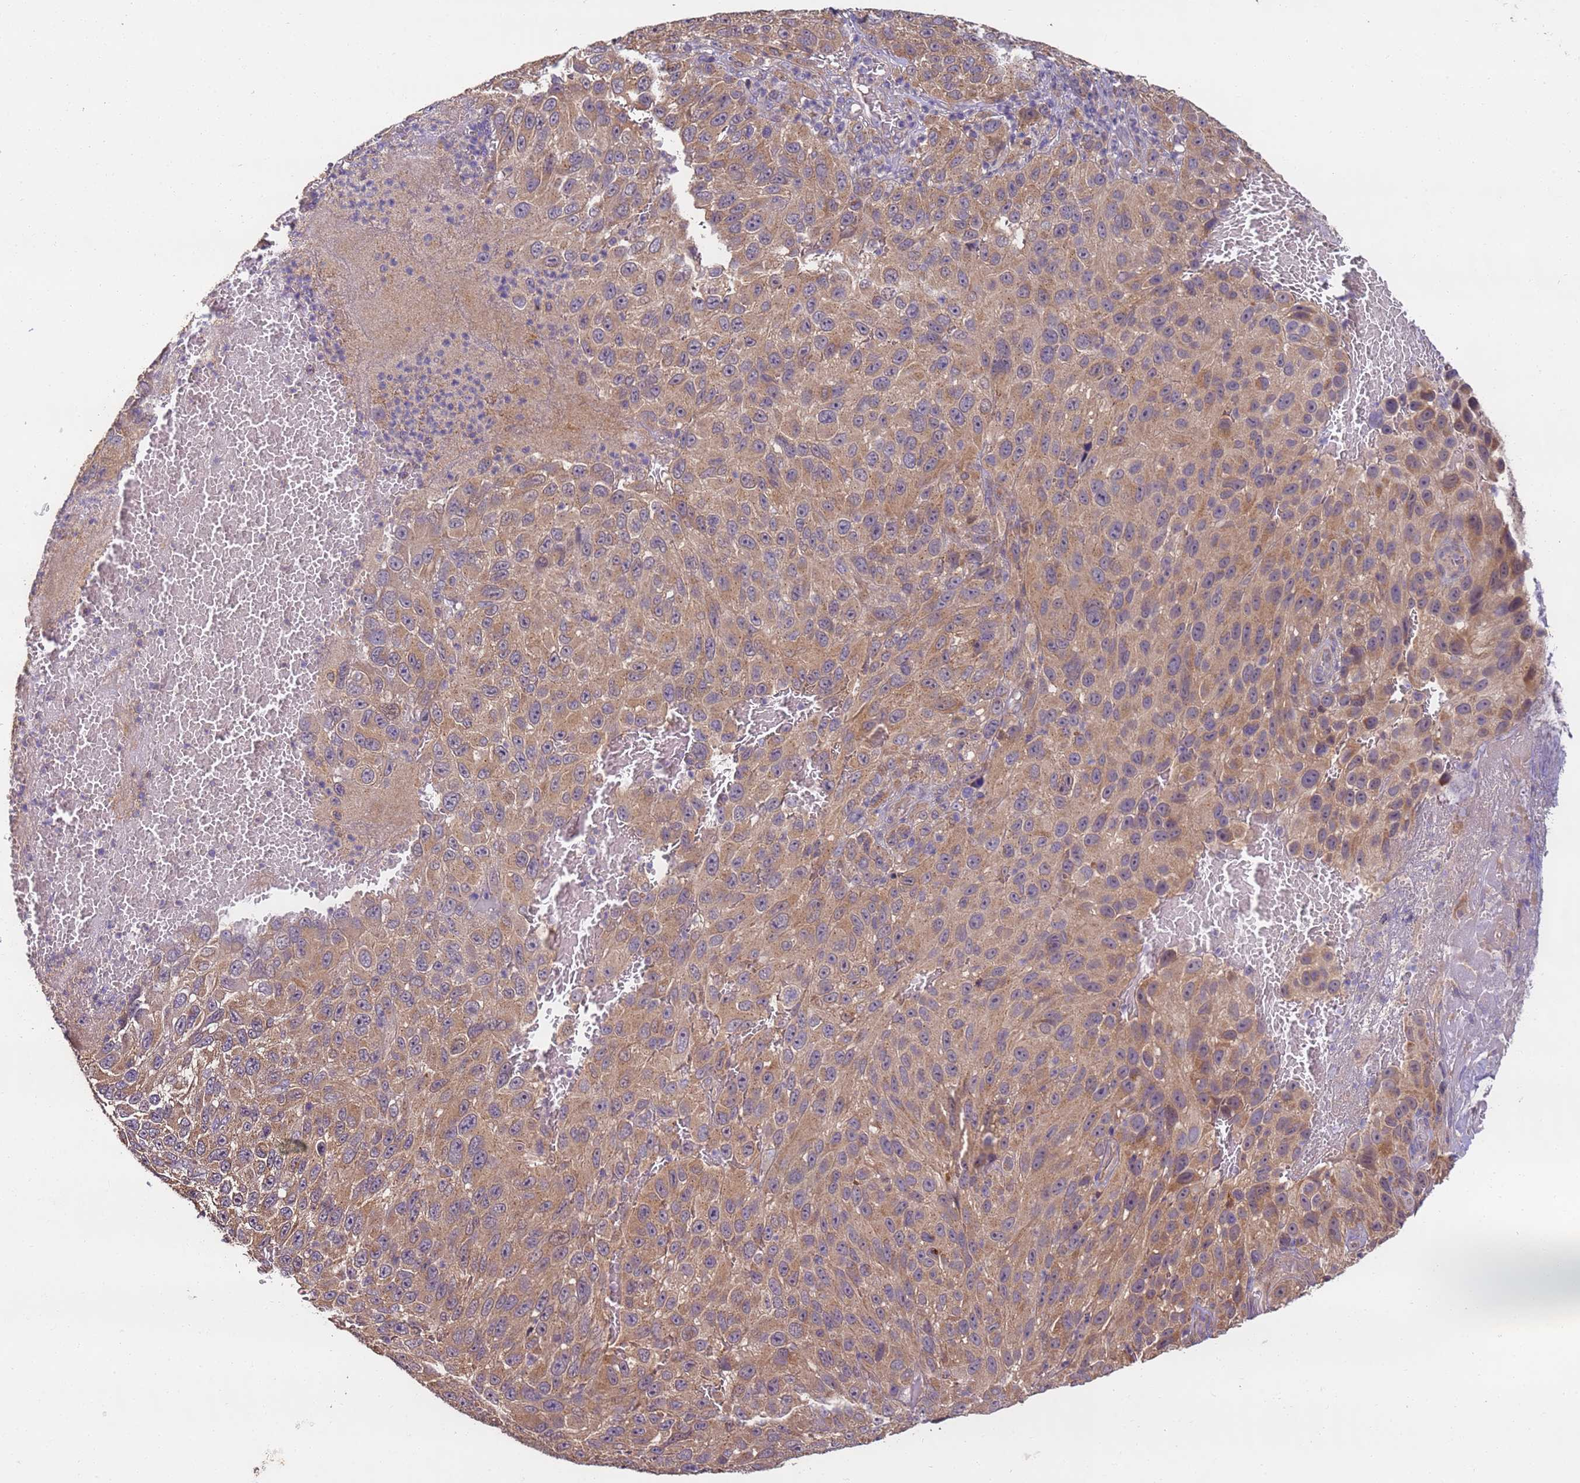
{"staining": {"intensity": "moderate", "quantity": ">75%", "location": "cytoplasmic/membranous"}, "tissue": "melanoma", "cell_type": "Tumor cells", "image_type": "cancer", "snomed": [{"axis": "morphology", "description": "Normal tissue, NOS"}, {"axis": "morphology", "description": "Malignant melanoma, NOS"}, {"axis": "topography", "description": "Skin"}], "caption": "Tumor cells reveal medium levels of moderate cytoplasmic/membranous positivity in about >75% of cells in human malignant melanoma. (IHC, brightfield microscopy, high magnification).", "gene": "TIGAR", "patient": {"sex": "female", "age": 96}}